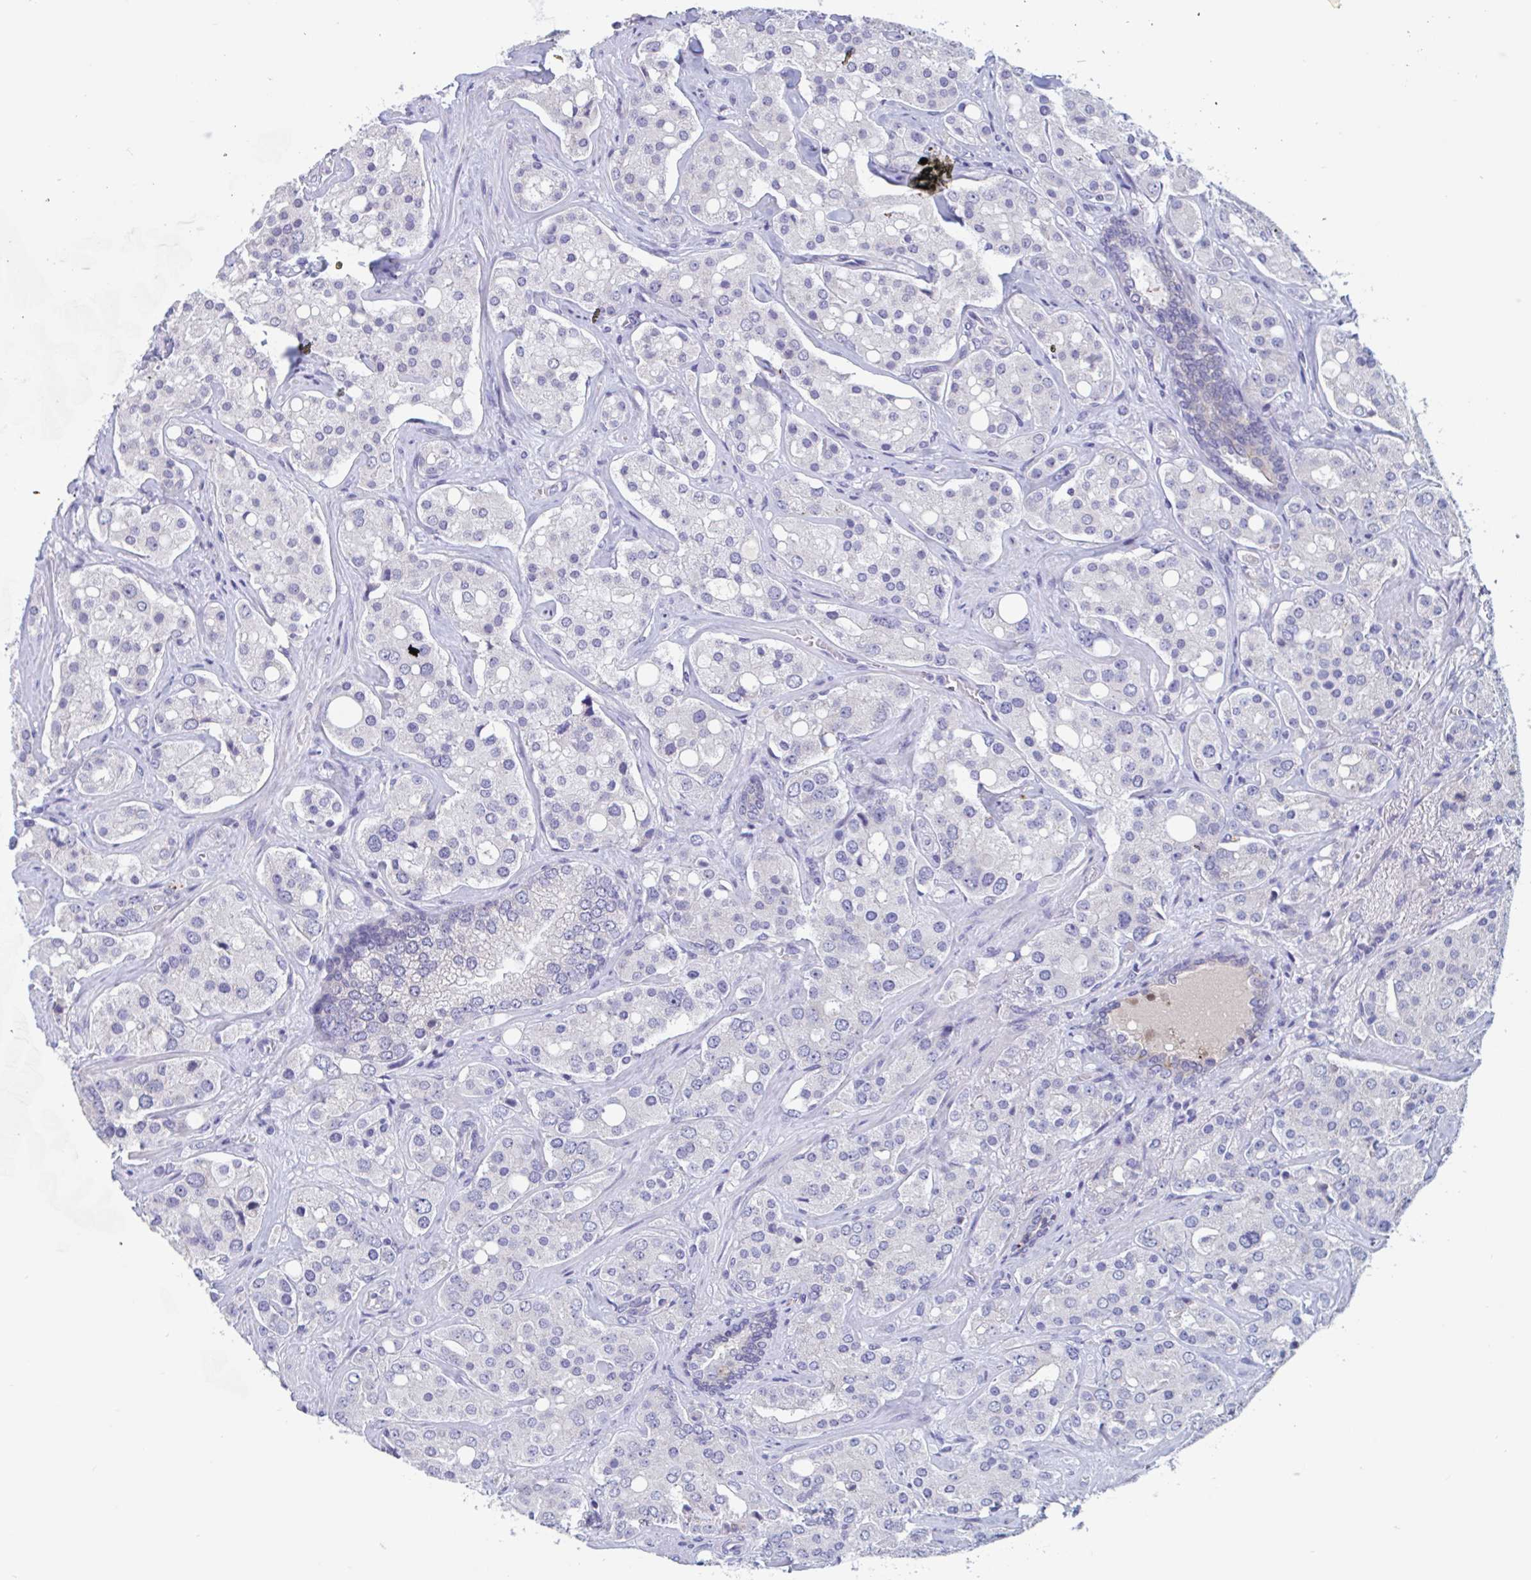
{"staining": {"intensity": "negative", "quantity": "none", "location": "none"}, "tissue": "prostate cancer", "cell_type": "Tumor cells", "image_type": "cancer", "snomed": [{"axis": "morphology", "description": "Adenocarcinoma, High grade"}, {"axis": "topography", "description": "Prostate"}], "caption": "Immunohistochemistry (IHC) micrograph of human prostate cancer stained for a protein (brown), which demonstrates no expression in tumor cells. The staining is performed using DAB brown chromogen with nuclei counter-stained in using hematoxylin.", "gene": "UNKL", "patient": {"sex": "male", "age": 67}}